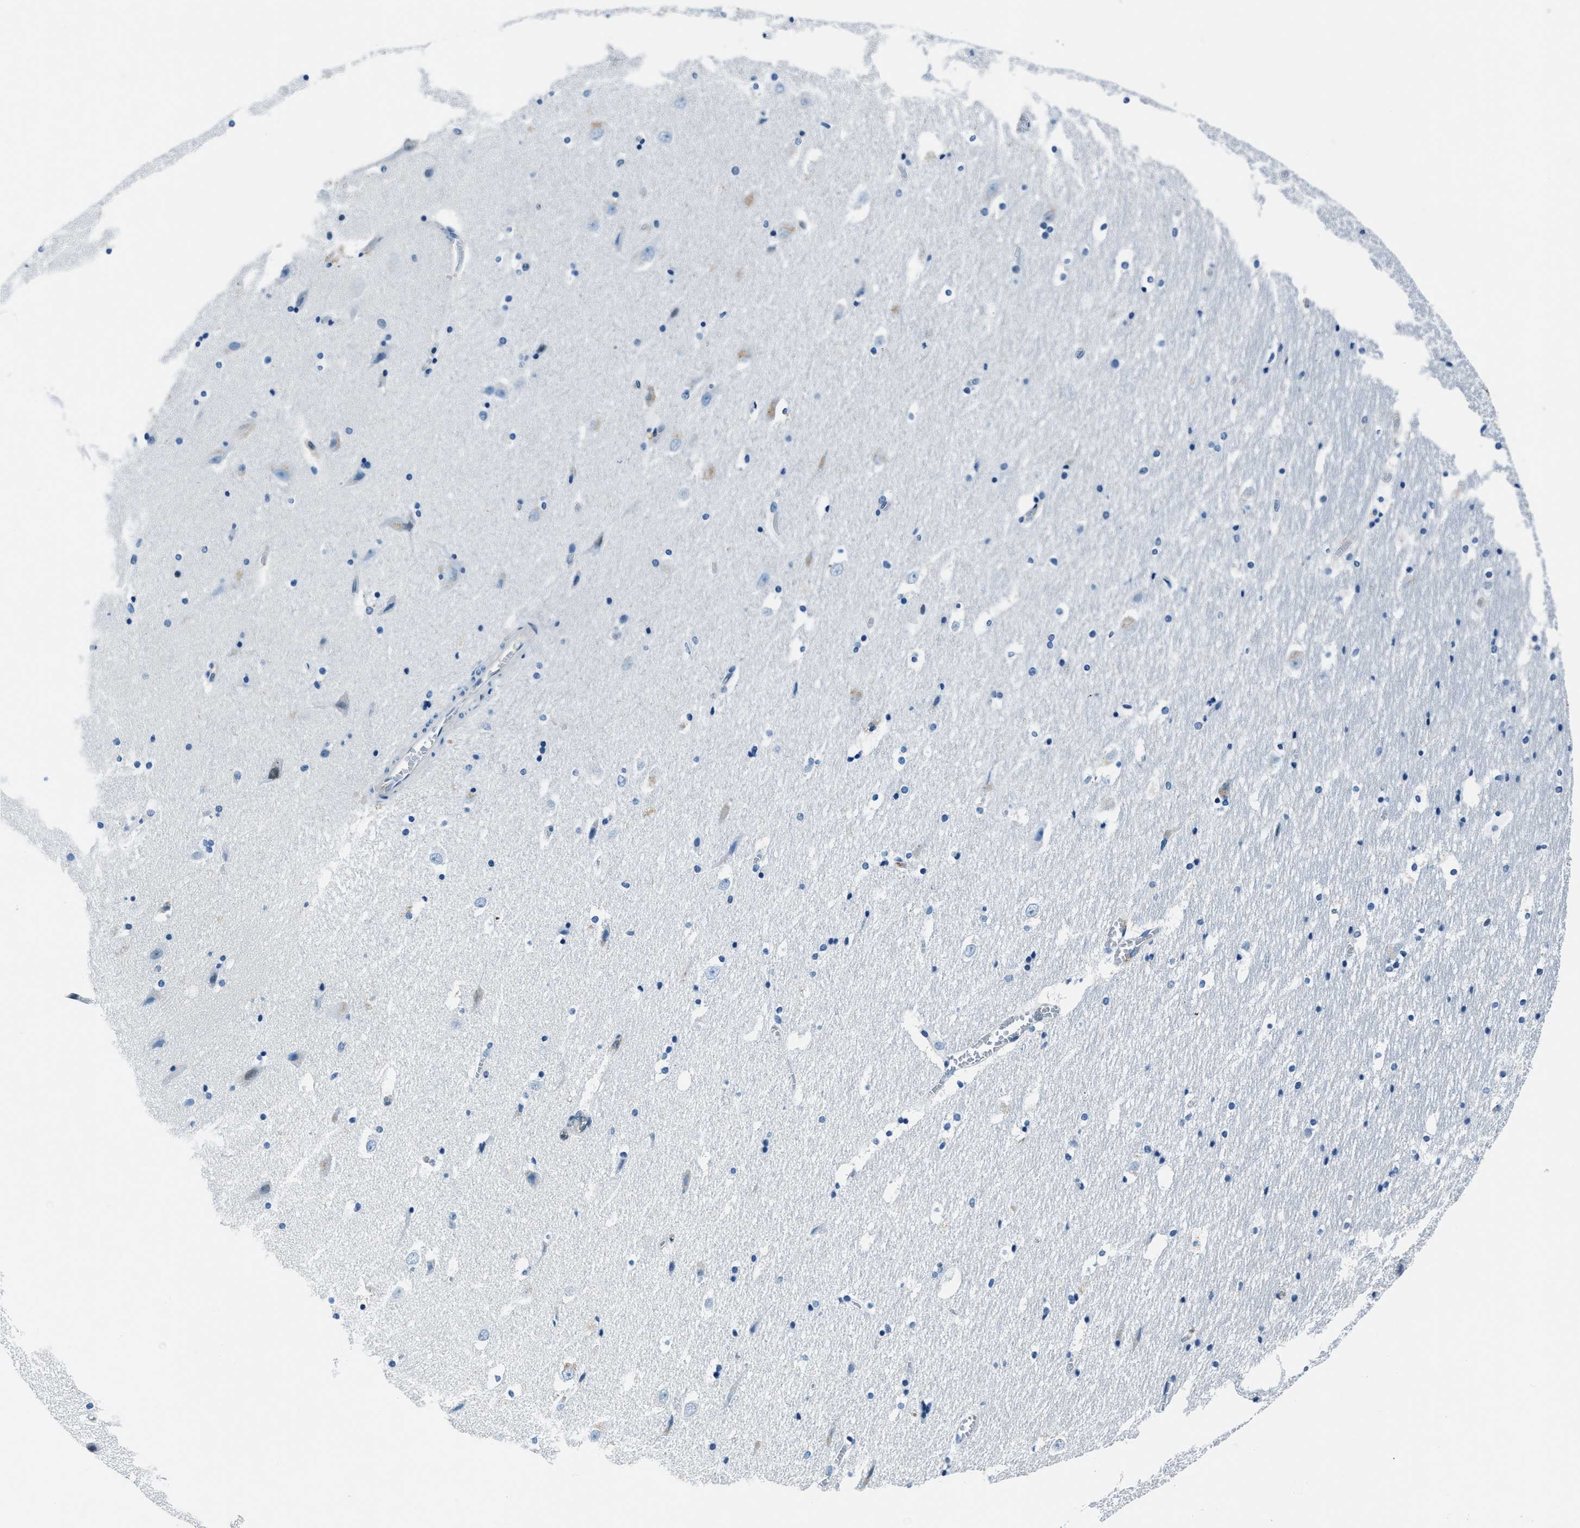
{"staining": {"intensity": "moderate", "quantity": "<25%", "location": "cytoplasmic/membranous"}, "tissue": "hippocampus", "cell_type": "Glial cells", "image_type": "normal", "snomed": [{"axis": "morphology", "description": "Normal tissue, NOS"}, {"axis": "topography", "description": "Hippocampus"}], "caption": "Hippocampus stained with a brown dye exhibits moderate cytoplasmic/membranous positive staining in about <25% of glial cells.", "gene": "PTPDC1", "patient": {"sex": "male", "age": 45}}